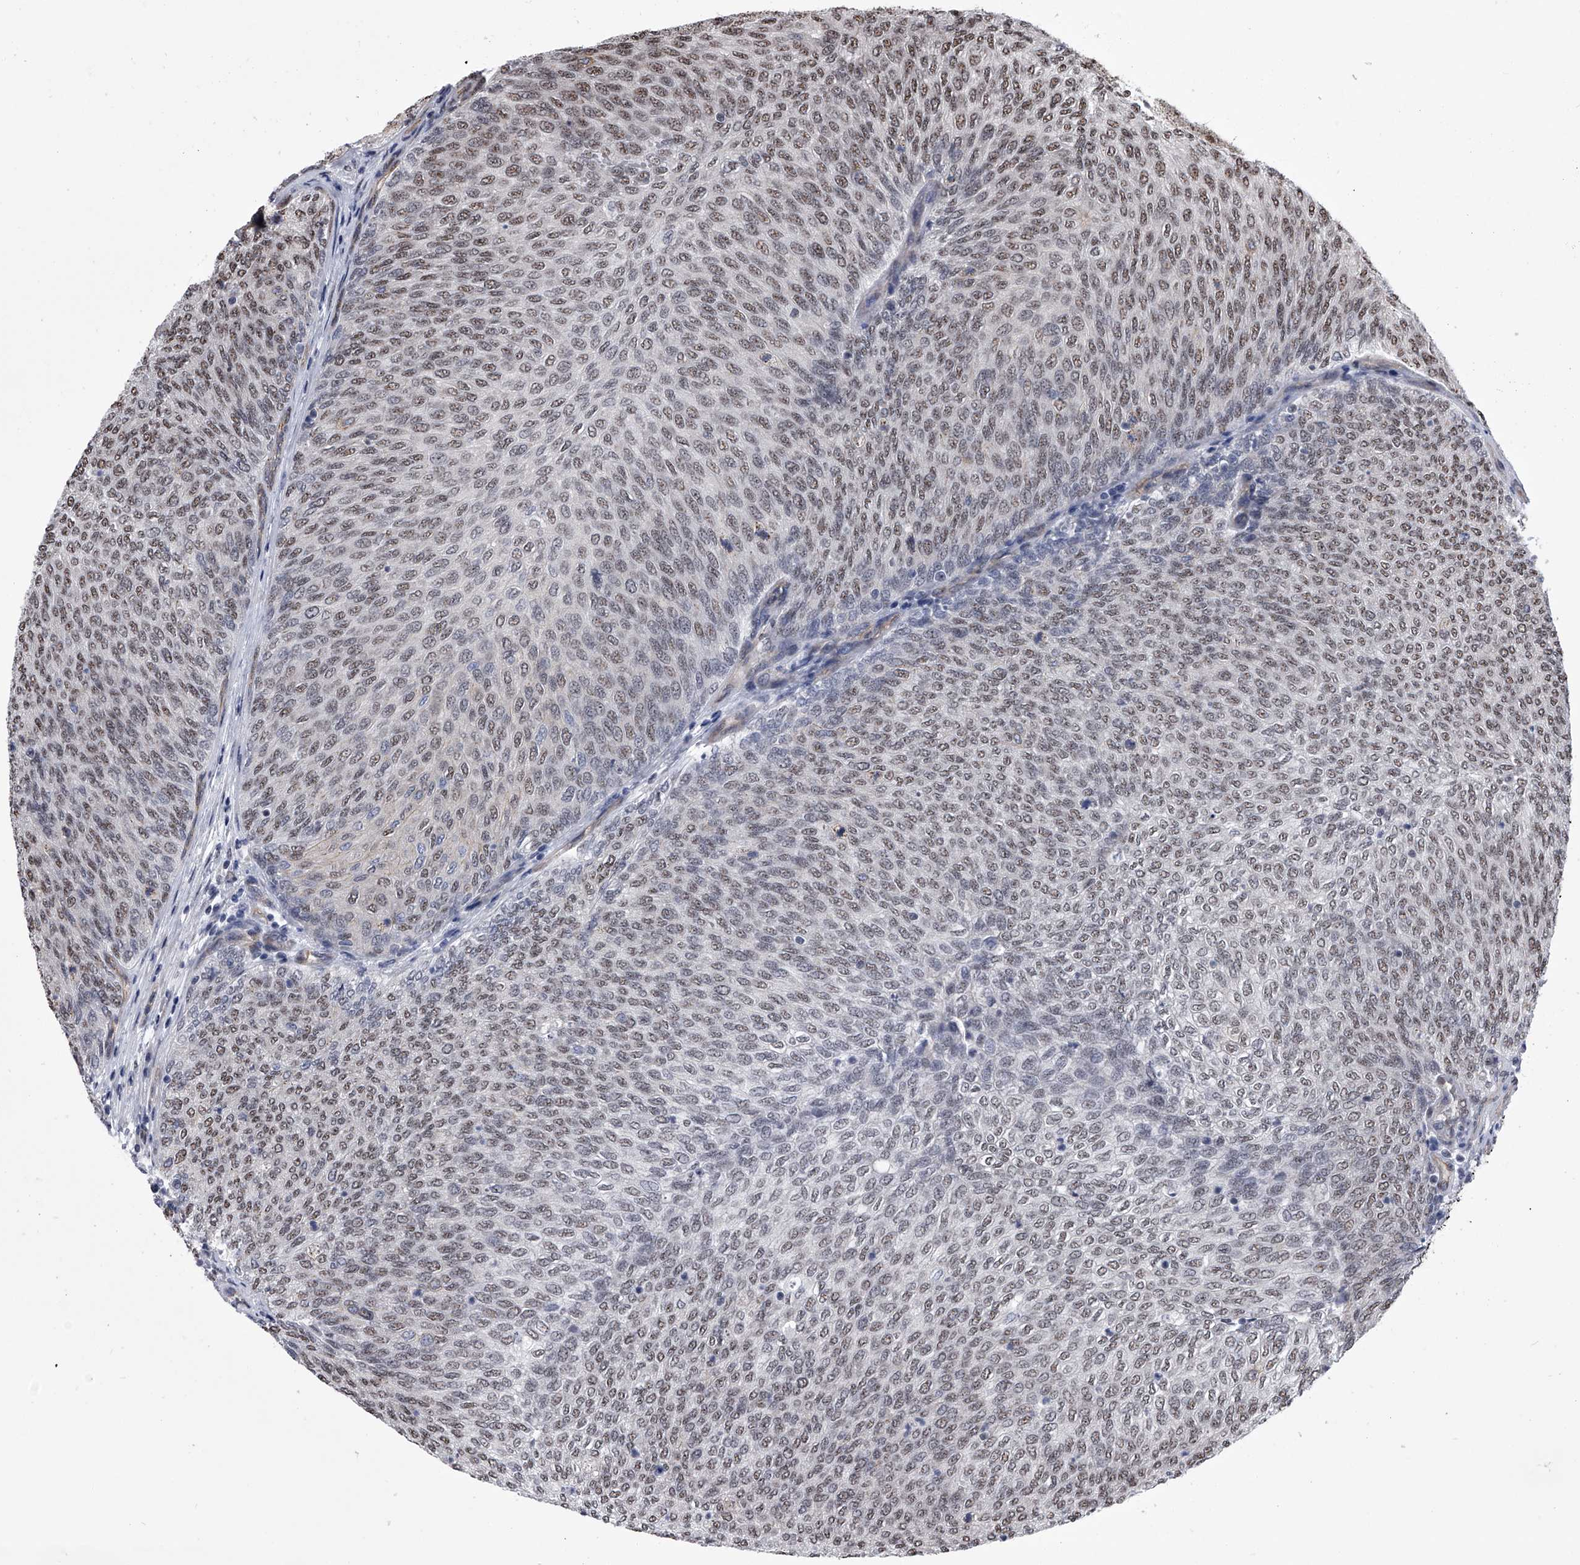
{"staining": {"intensity": "weak", "quantity": ">75%", "location": "nuclear"}, "tissue": "urothelial cancer", "cell_type": "Tumor cells", "image_type": "cancer", "snomed": [{"axis": "morphology", "description": "Urothelial carcinoma, Low grade"}, {"axis": "topography", "description": "Urinary bladder"}], "caption": "Immunohistochemical staining of urothelial cancer reveals low levels of weak nuclear protein expression in approximately >75% of tumor cells. Using DAB (3,3'-diaminobenzidine) (brown) and hematoxylin (blue) stains, captured at high magnification using brightfield microscopy.", "gene": "ZNF76", "patient": {"sex": "female", "age": 79}}